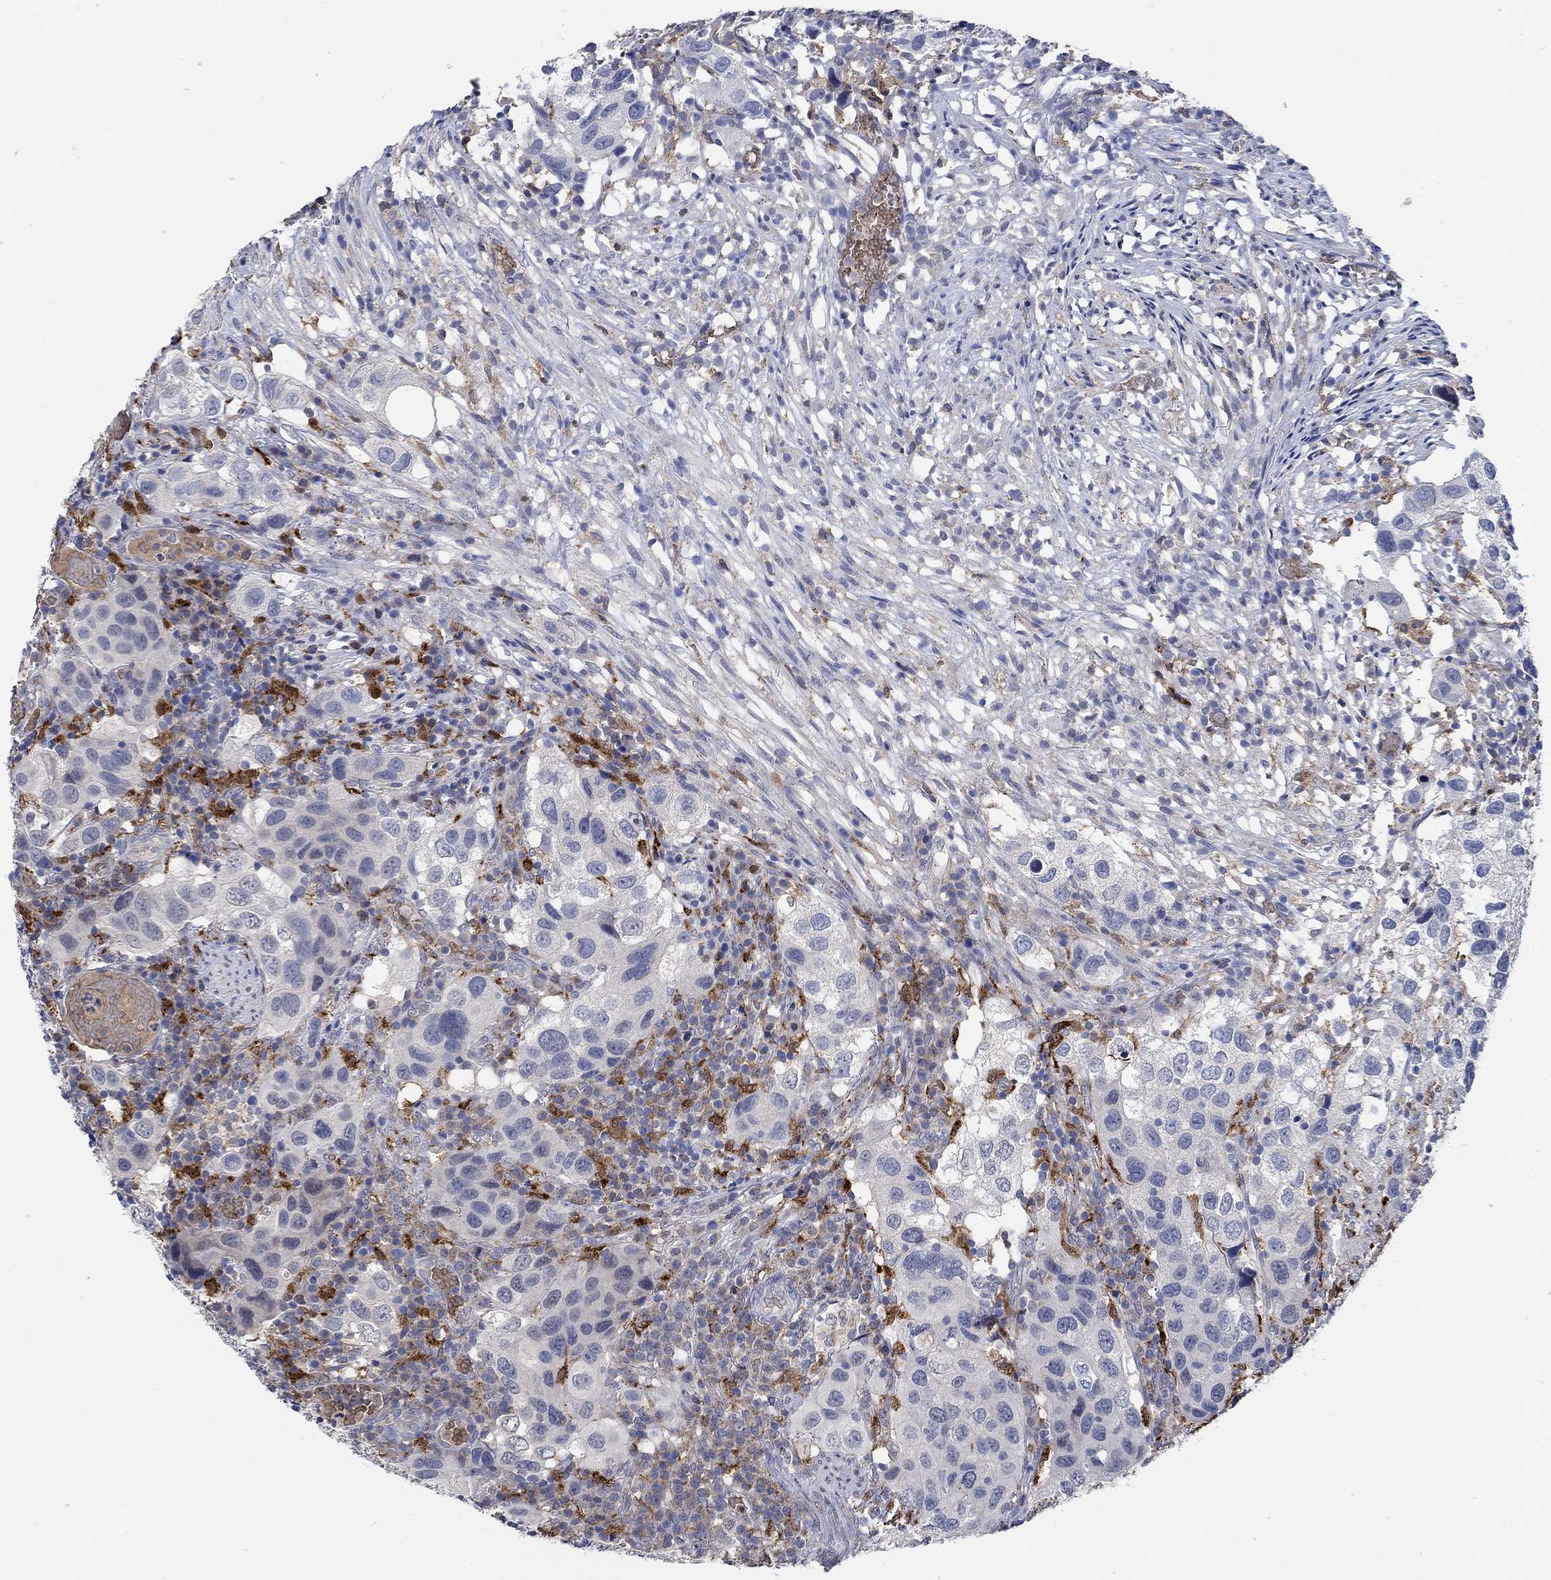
{"staining": {"intensity": "negative", "quantity": "none", "location": "none"}, "tissue": "urothelial cancer", "cell_type": "Tumor cells", "image_type": "cancer", "snomed": [{"axis": "morphology", "description": "Urothelial carcinoma, High grade"}, {"axis": "topography", "description": "Urinary bladder"}], "caption": "High power microscopy micrograph of an IHC micrograph of urothelial cancer, revealing no significant positivity in tumor cells.", "gene": "MPP1", "patient": {"sex": "male", "age": 79}}